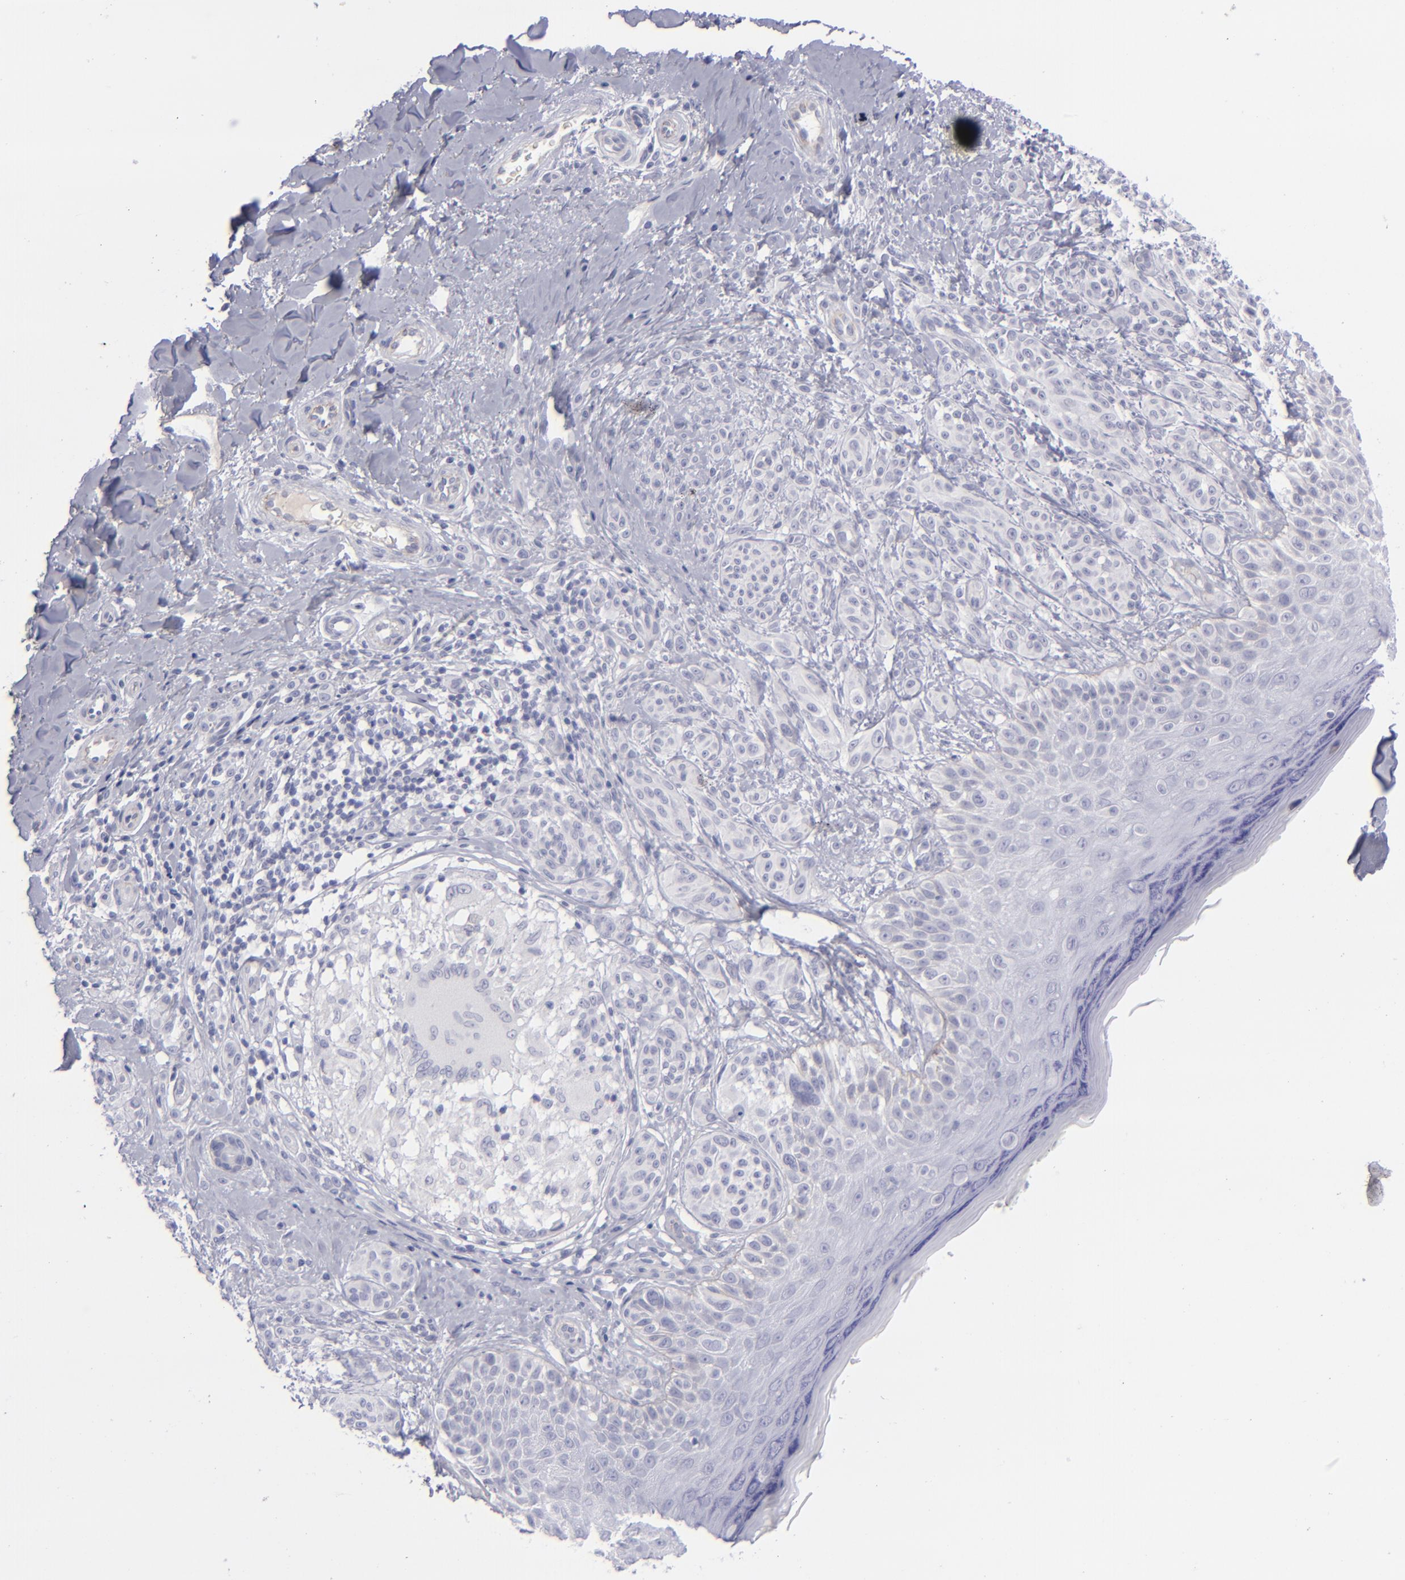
{"staining": {"intensity": "negative", "quantity": "none", "location": "none"}, "tissue": "melanoma", "cell_type": "Tumor cells", "image_type": "cancer", "snomed": [{"axis": "morphology", "description": "Malignant melanoma, NOS"}, {"axis": "topography", "description": "Skin"}], "caption": "Malignant melanoma was stained to show a protein in brown. There is no significant staining in tumor cells.", "gene": "ITGB4", "patient": {"sex": "male", "age": 57}}